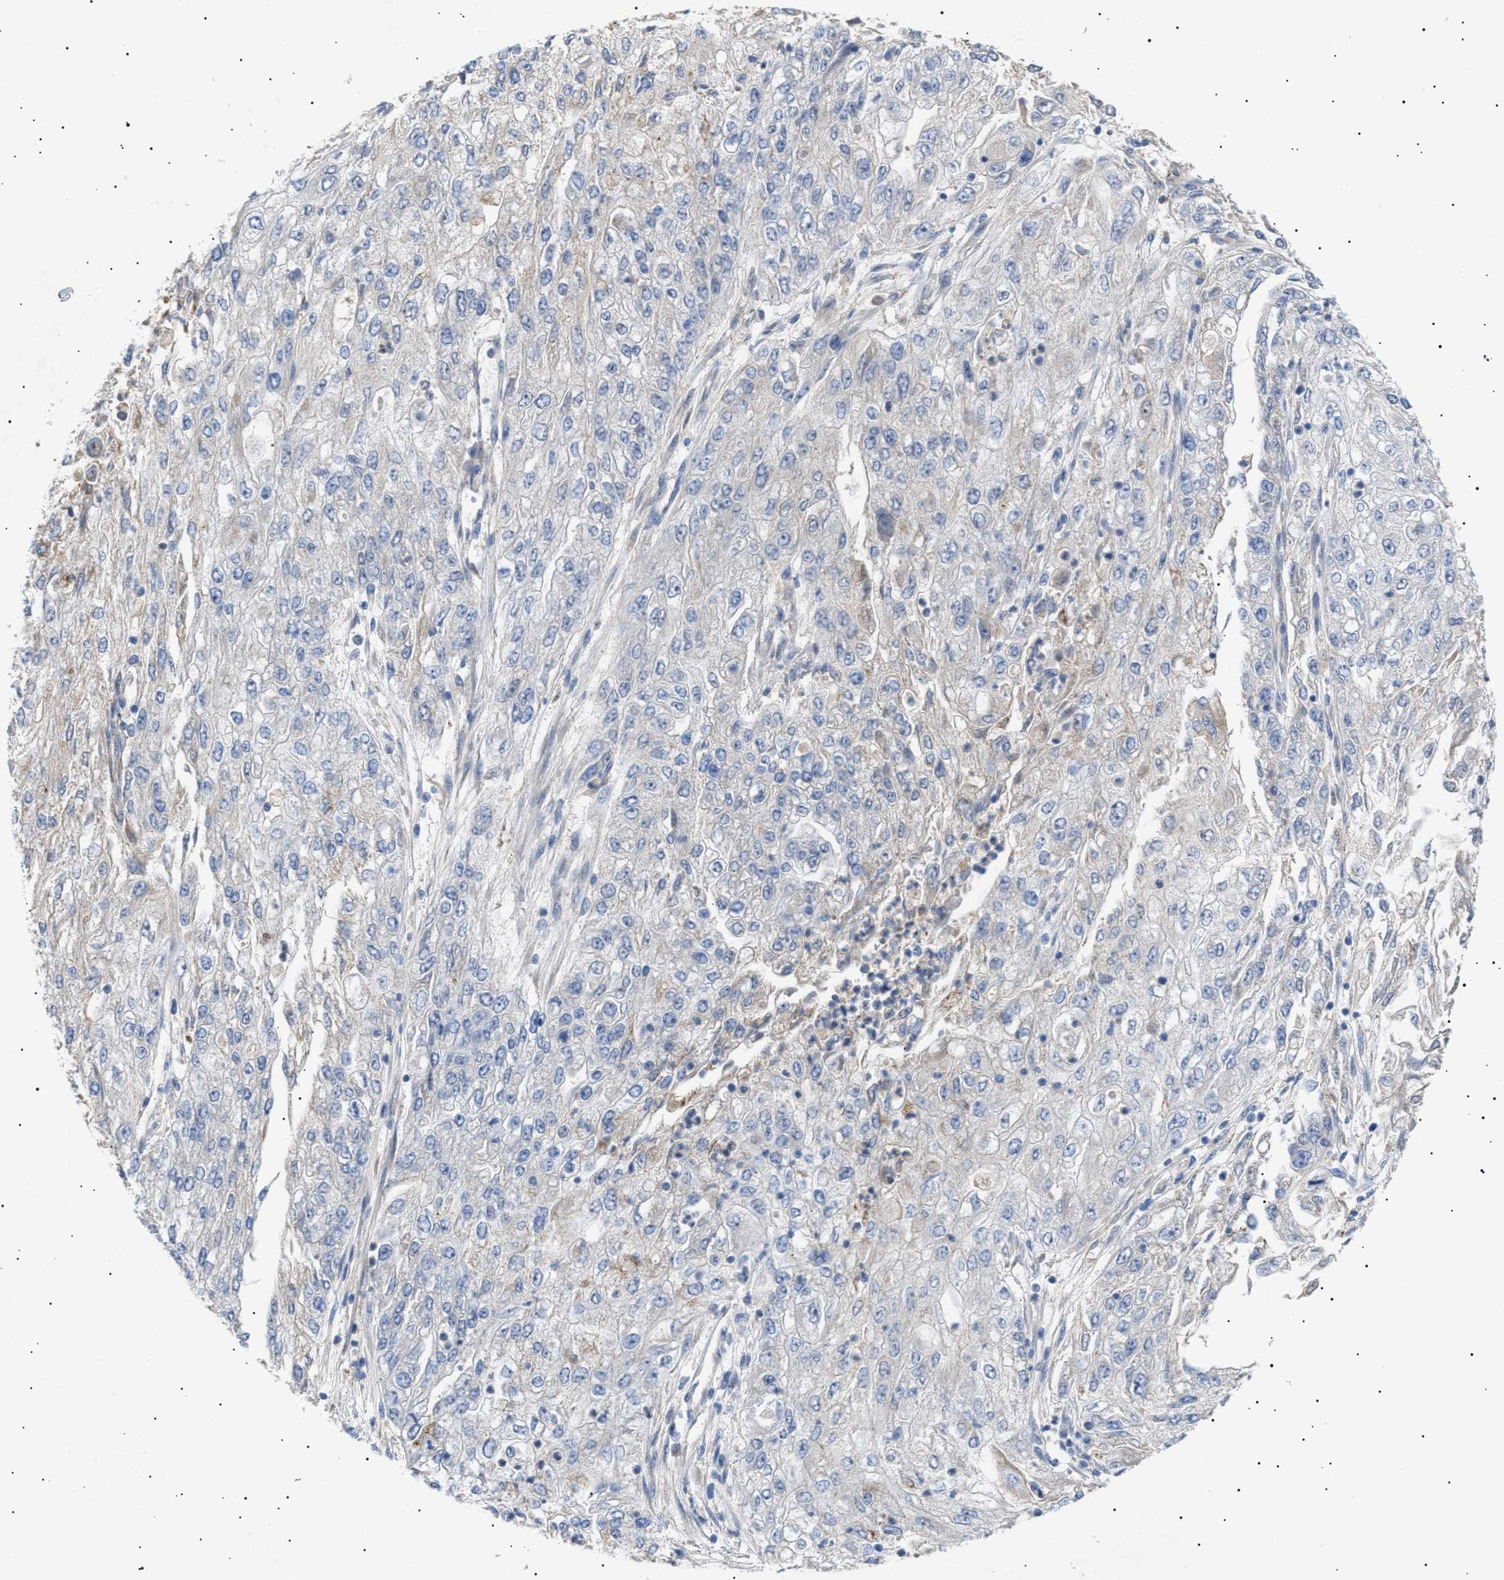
{"staining": {"intensity": "negative", "quantity": "none", "location": "none"}, "tissue": "endometrial cancer", "cell_type": "Tumor cells", "image_type": "cancer", "snomed": [{"axis": "morphology", "description": "Adenocarcinoma, NOS"}, {"axis": "topography", "description": "Endometrium"}], "caption": "Immunohistochemistry (IHC) histopathology image of neoplastic tissue: adenocarcinoma (endometrial) stained with DAB (3,3'-diaminobenzidine) exhibits no significant protein expression in tumor cells. (DAB IHC with hematoxylin counter stain).", "gene": "SIRT5", "patient": {"sex": "female", "age": 49}}